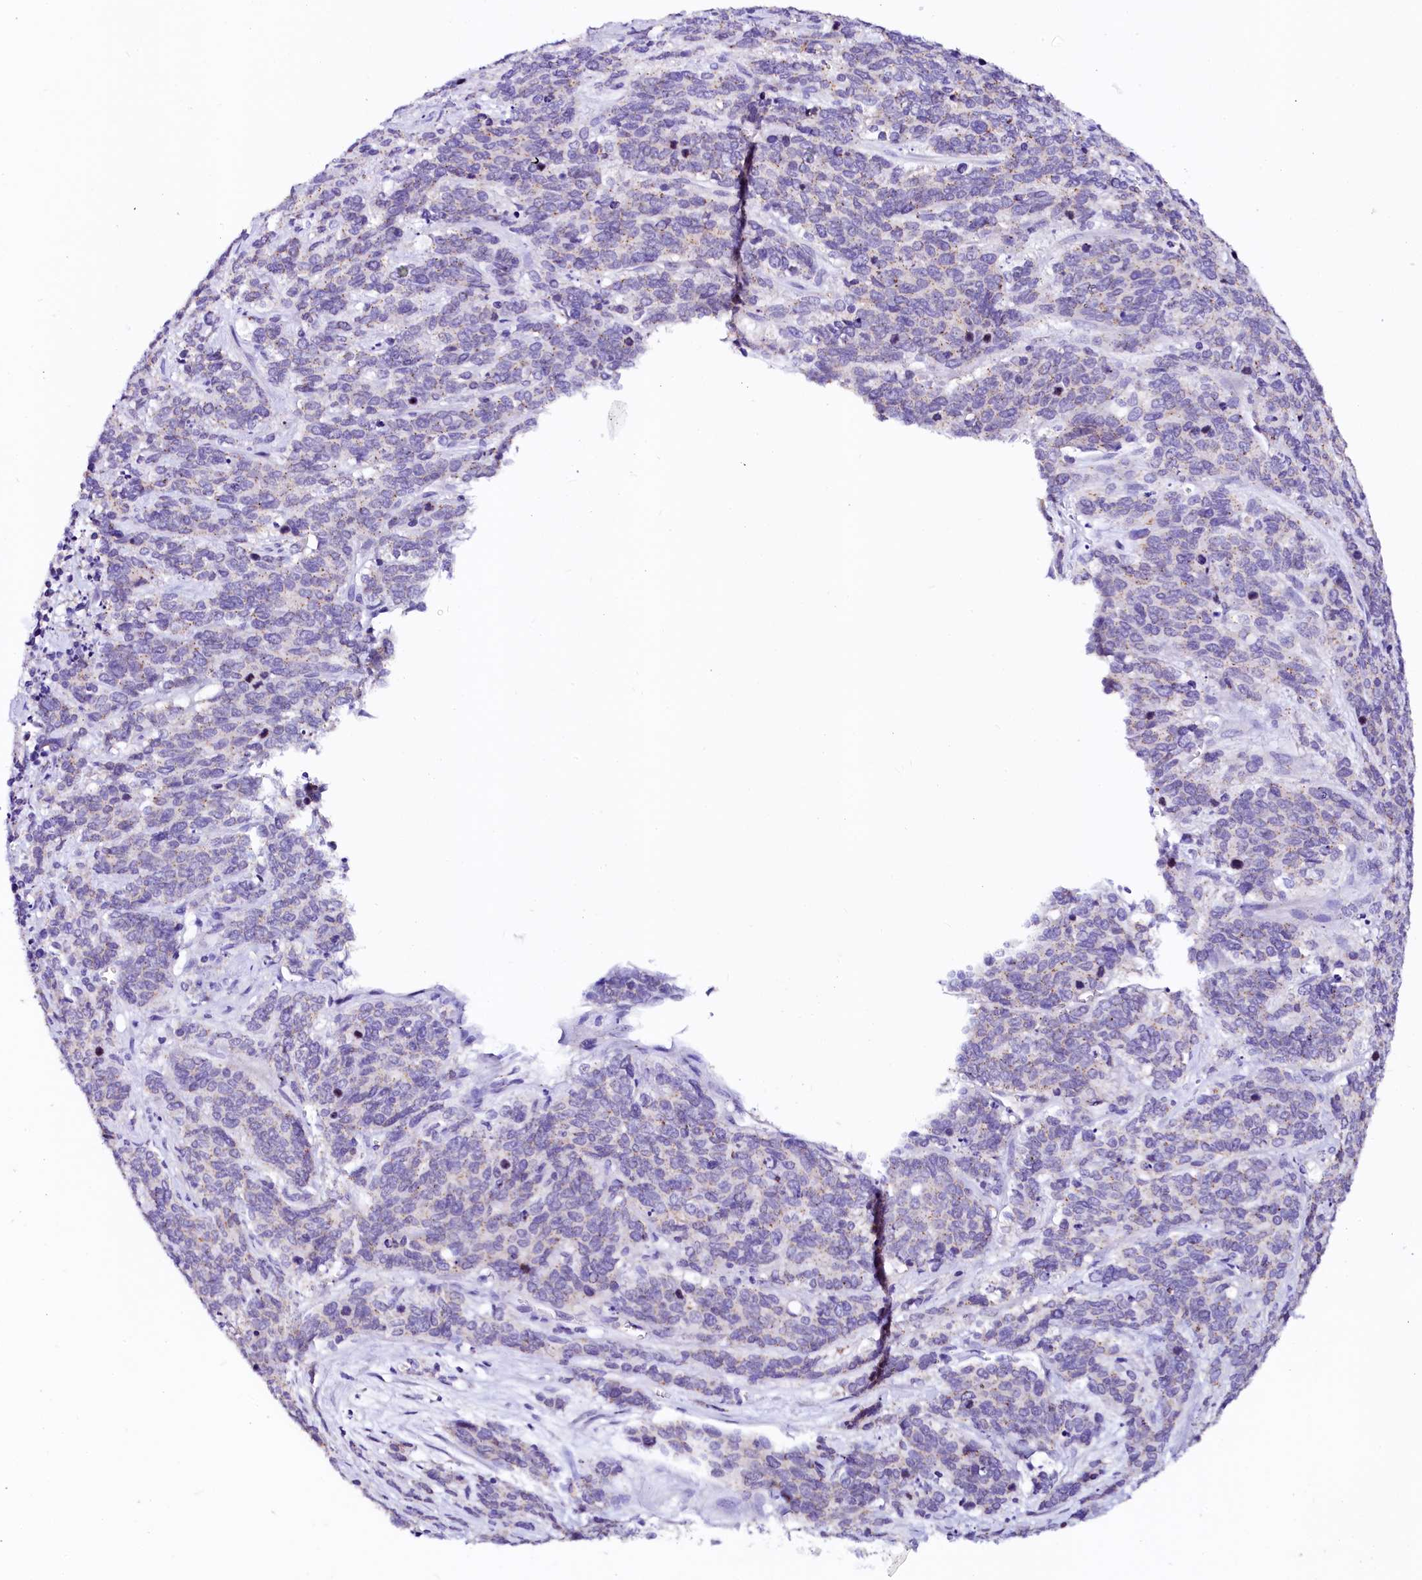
{"staining": {"intensity": "weak", "quantity": "<25%", "location": "cytoplasmic/membranous"}, "tissue": "cervical cancer", "cell_type": "Tumor cells", "image_type": "cancer", "snomed": [{"axis": "morphology", "description": "Squamous cell carcinoma, NOS"}, {"axis": "topography", "description": "Cervix"}], "caption": "Immunohistochemistry of human squamous cell carcinoma (cervical) demonstrates no positivity in tumor cells.", "gene": "NALF1", "patient": {"sex": "female", "age": 60}}